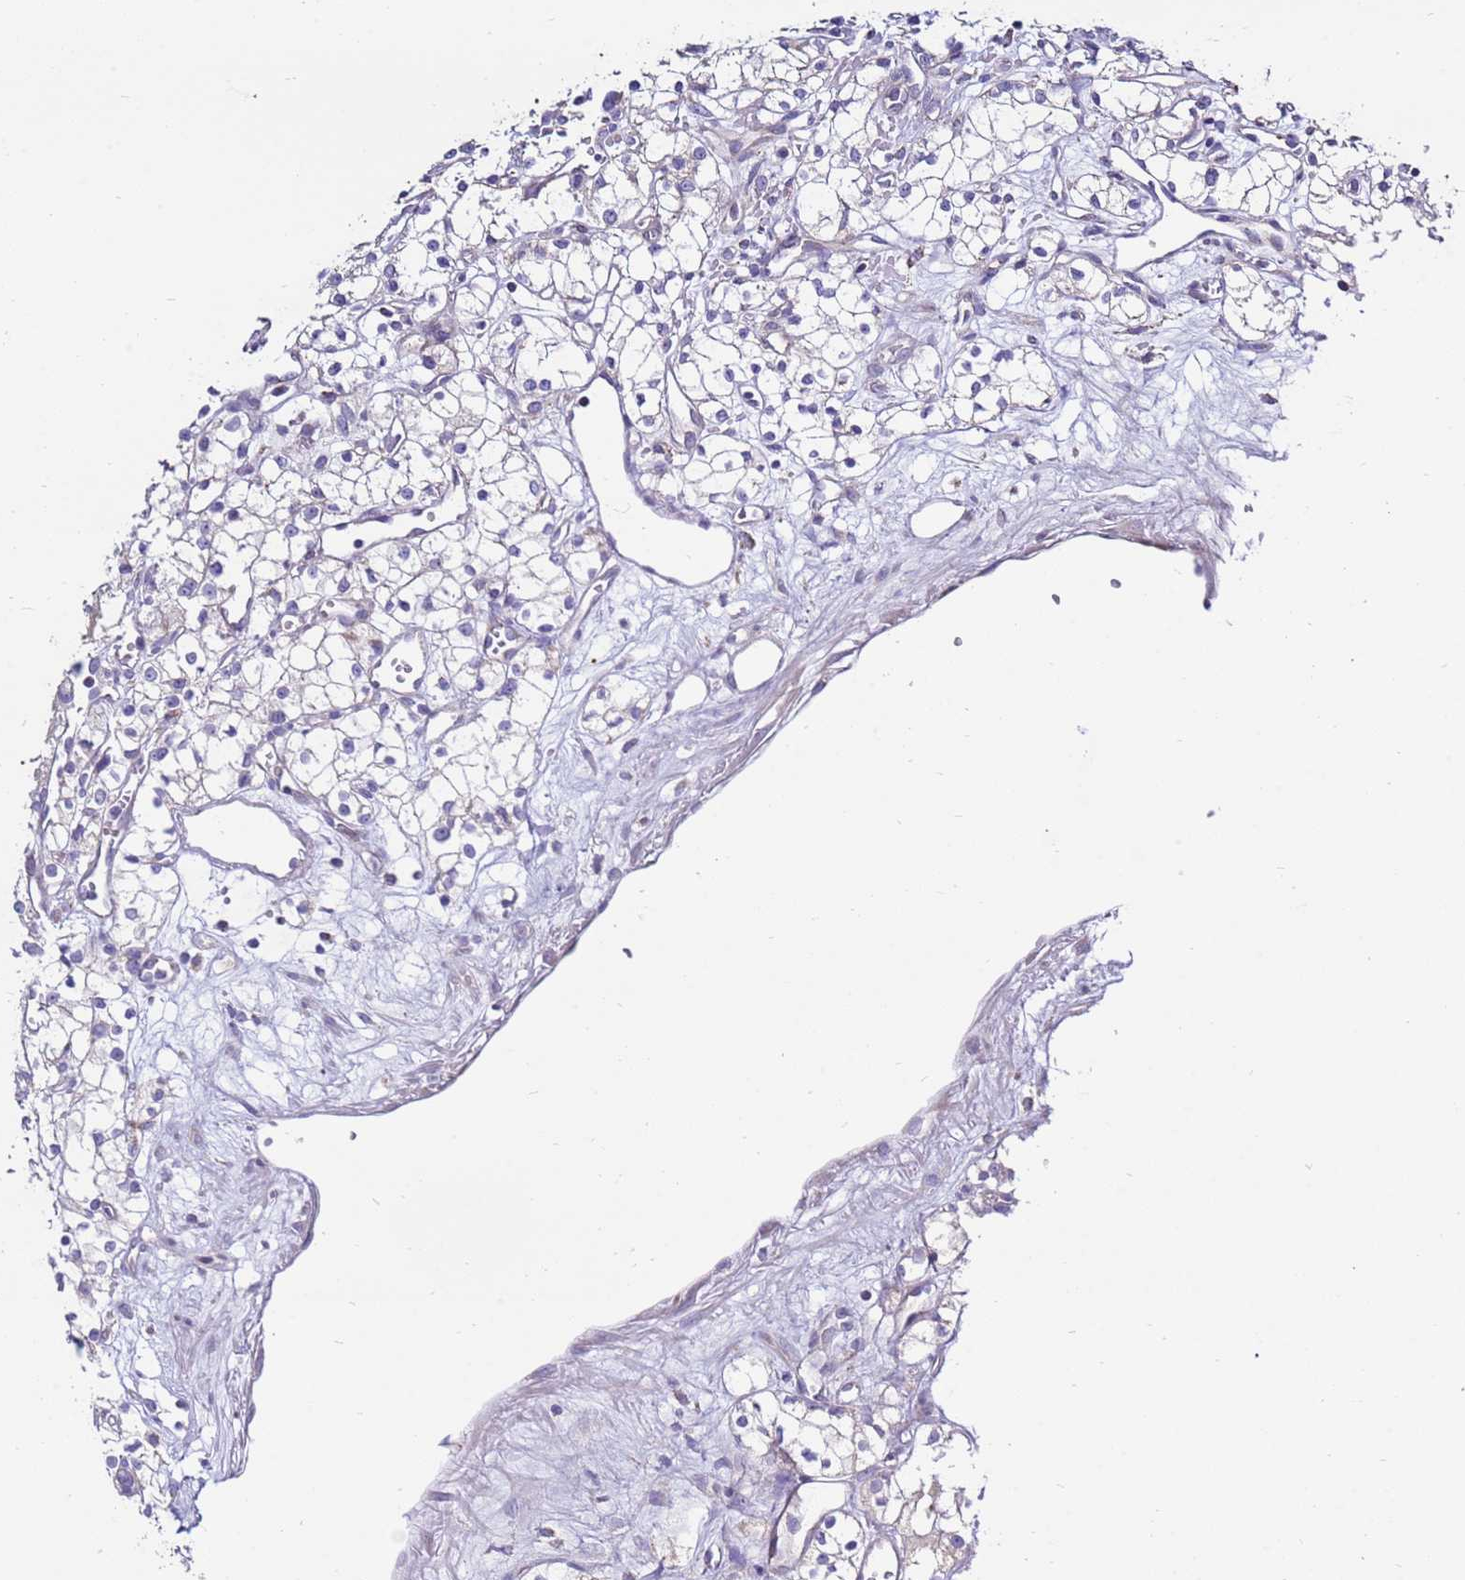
{"staining": {"intensity": "negative", "quantity": "none", "location": "none"}, "tissue": "renal cancer", "cell_type": "Tumor cells", "image_type": "cancer", "snomed": [{"axis": "morphology", "description": "Adenocarcinoma, NOS"}, {"axis": "topography", "description": "Kidney"}], "caption": "Protein analysis of renal adenocarcinoma reveals no significant expression in tumor cells.", "gene": "IGF1R", "patient": {"sex": "male", "age": 59}}